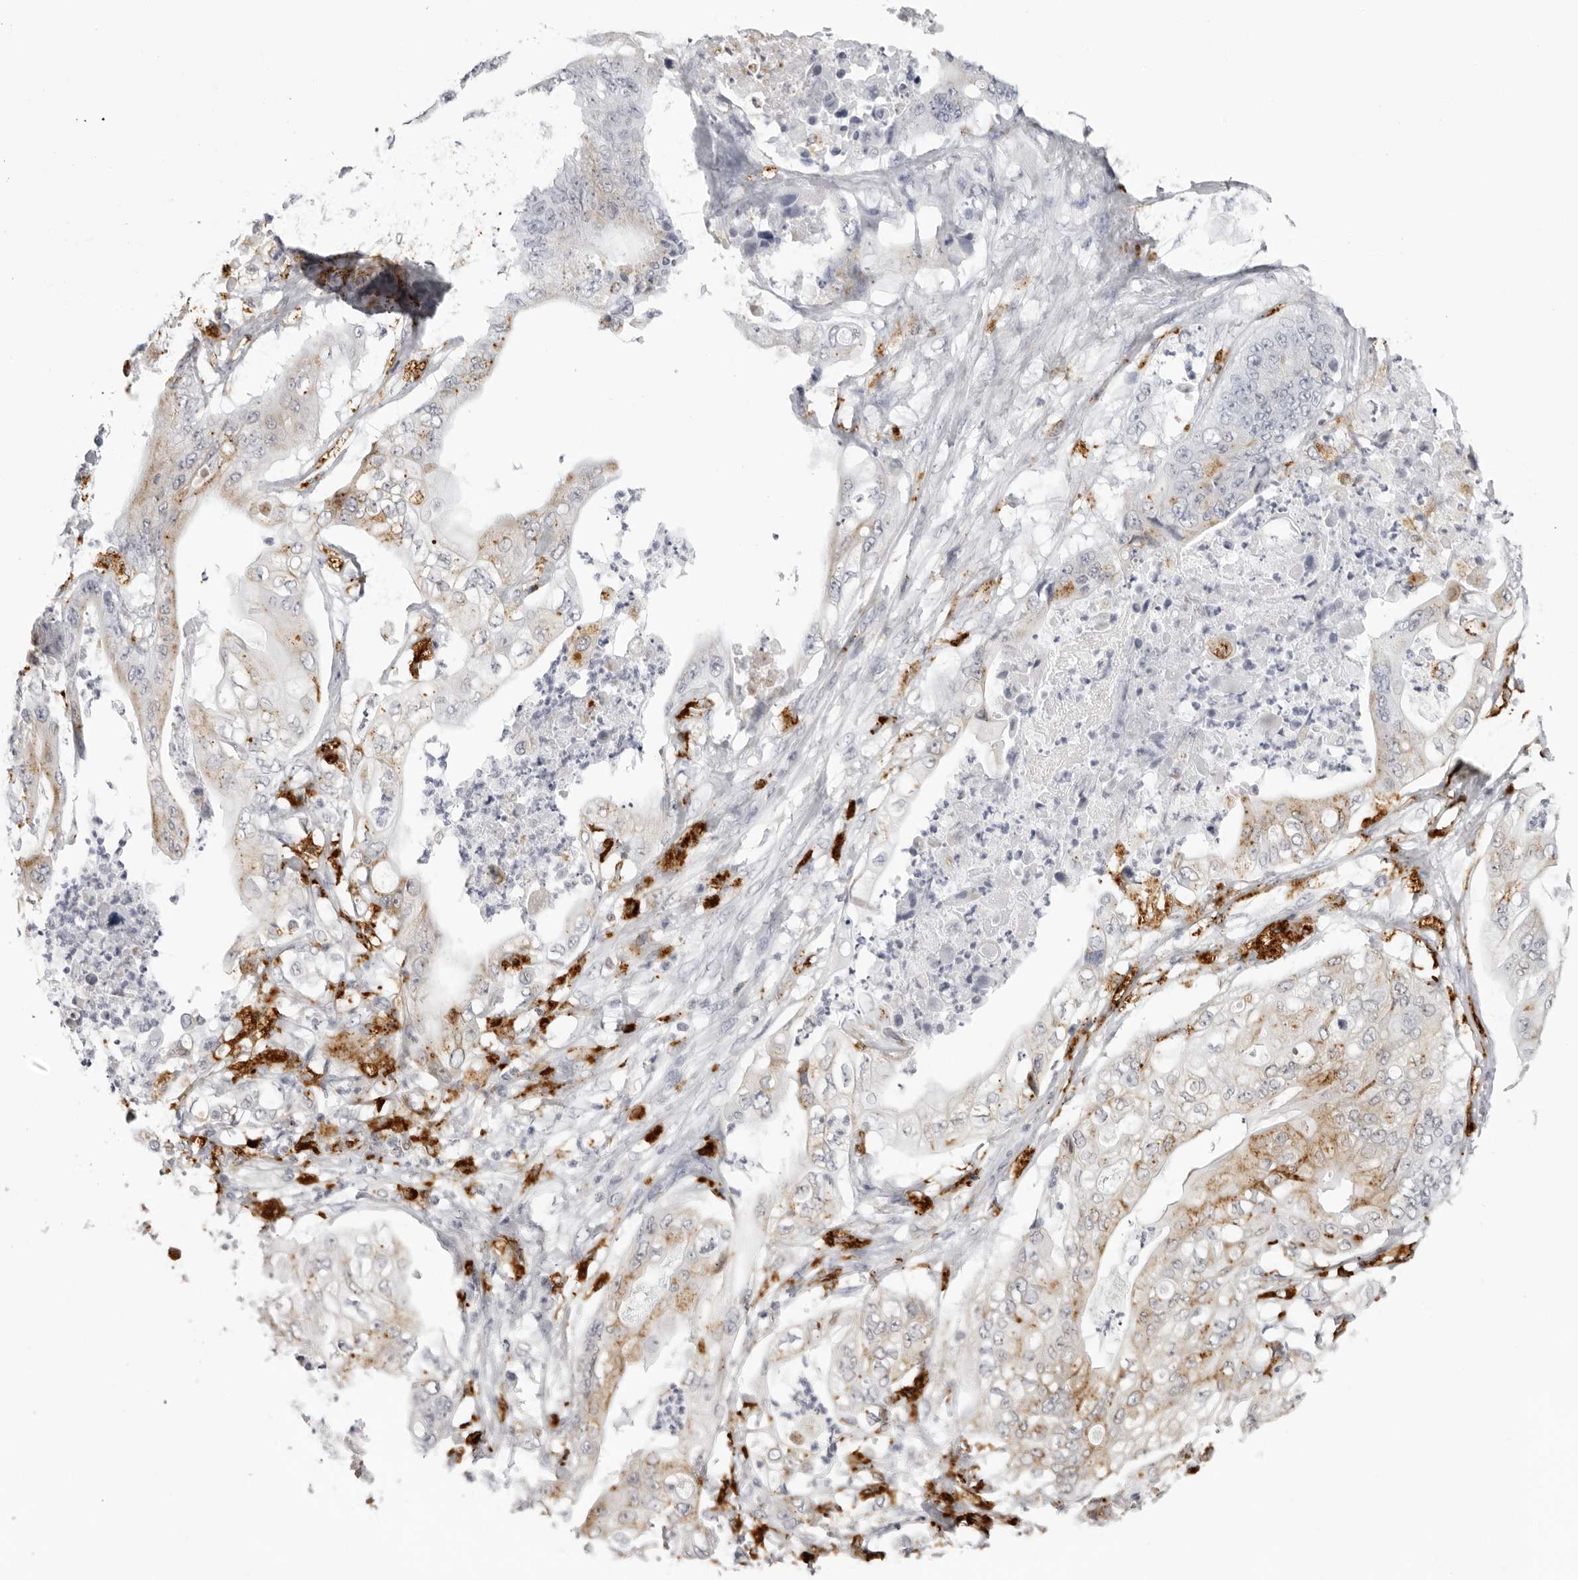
{"staining": {"intensity": "moderate", "quantity": ">75%", "location": "cytoplasmic/membranous"}, "tissue": "stomach cancer", "cell_type": "Tumor cells", "image_type": "cancer", "snomed": [{"axis": "morphology", "description": "Adenocarcinoma, NOS"}, {"axis": "topography", "description": "Stomach"}], "caption": "Immunohistochemistry image of stomach cancer stained for a protein (brown), which displays medium levels of moderate cytoplasmic/membranous positivity in about >75% of tumor cells.", "gene": "IL25", "patient": {"sex": "female", "age": 73}}